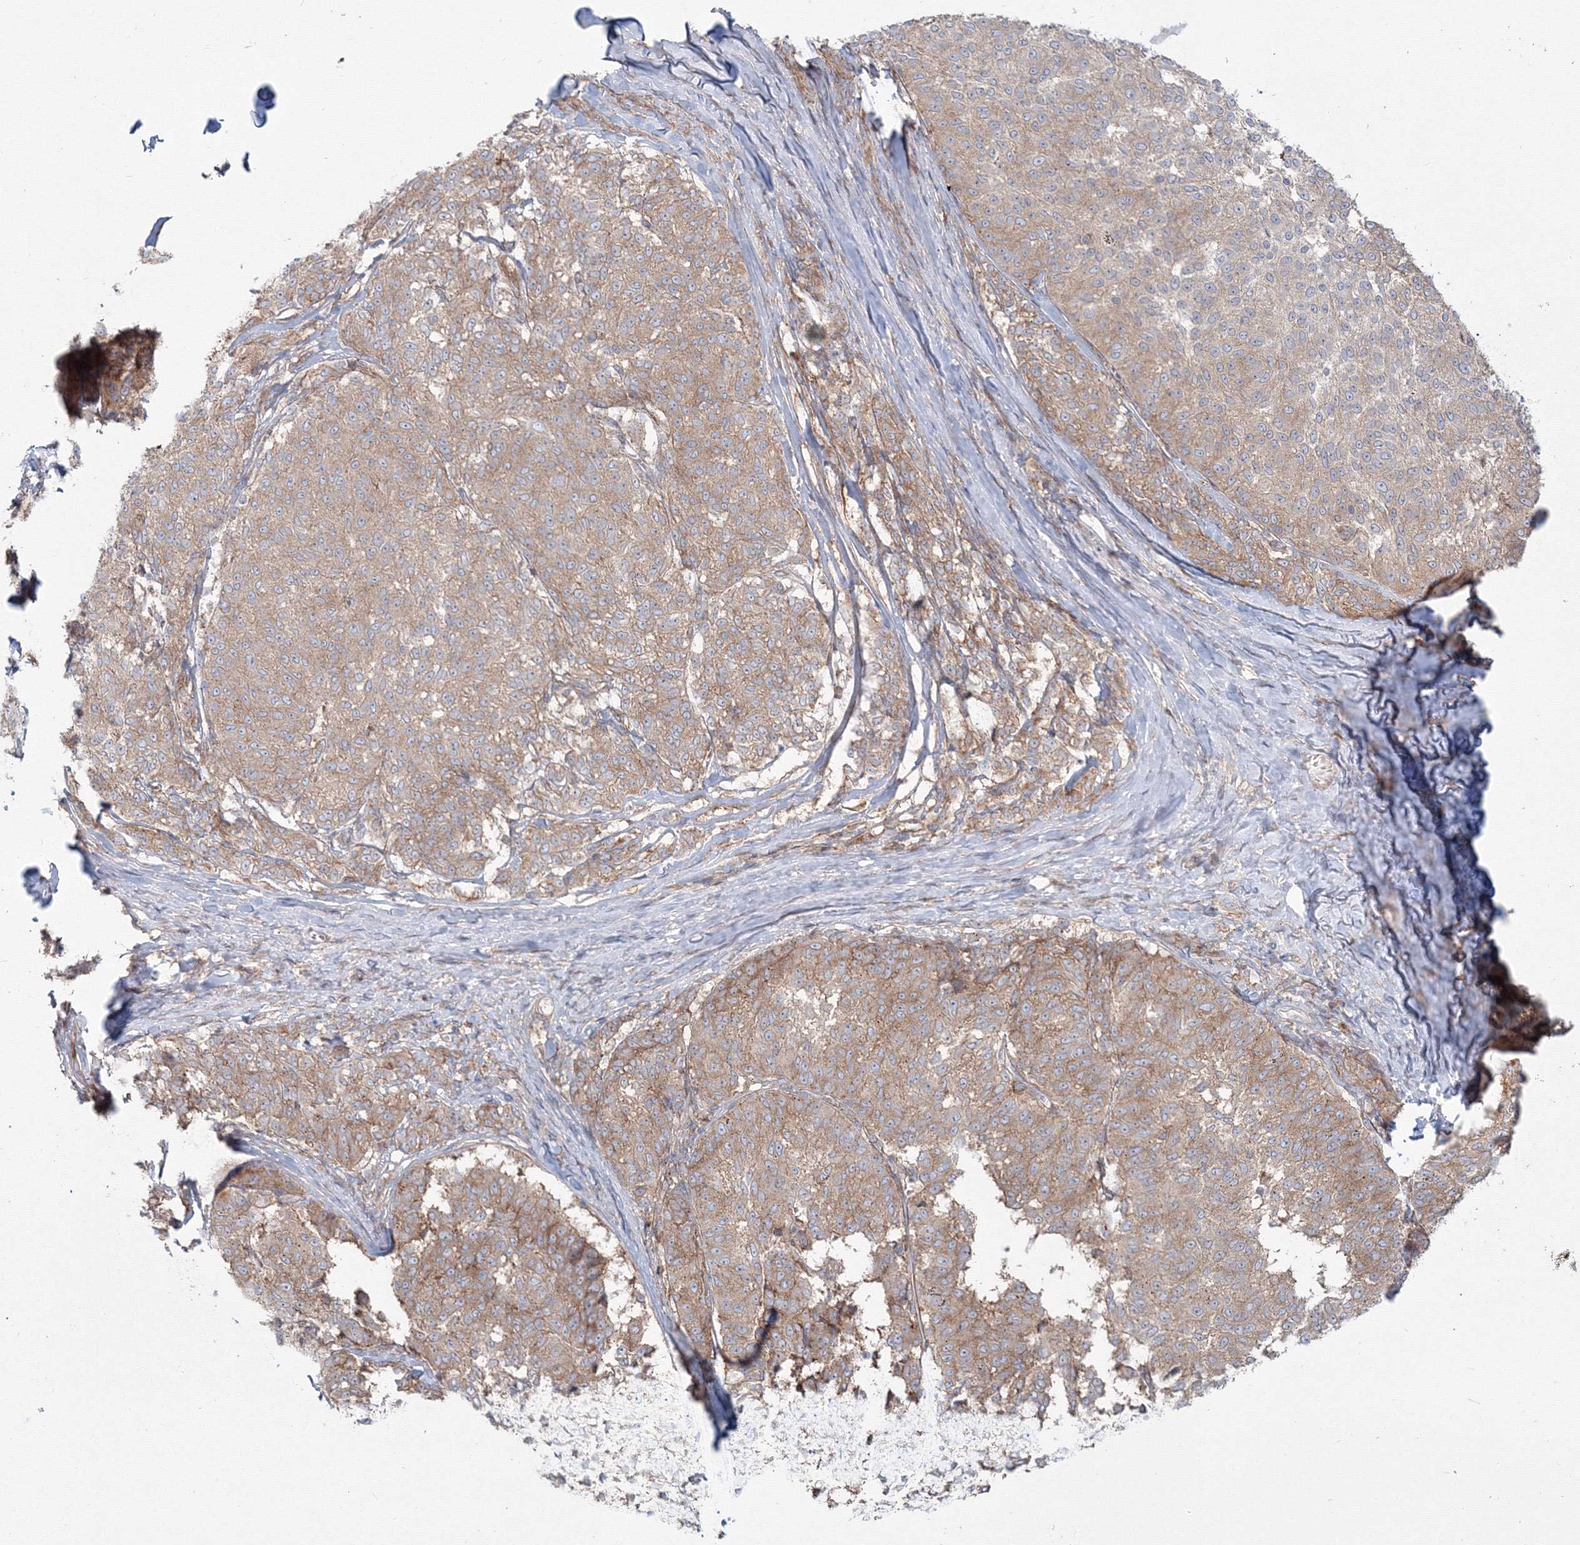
{"staining": {"intensity": "moderate", "quantity": ">75%", "location": "cytoplasmic/membranous"}, "tissue": "melanoma", "cell_type": "Tumor cells", "image_type": "cancer", "snomed": [{"axis": "morphology", "description": "Malignant melanoma, NOS"}, {"axis": "topography", "description": "Skin"}], "caption": "A micrograph showing moderate cytoplasmic/membranous positivity in about >75% of tumor cells in malignant melanoma, as visualized by brown immunohistochemical staining.", "gene": "SH3PXD2A", "patient": {"sex": "female", "age": 72}}